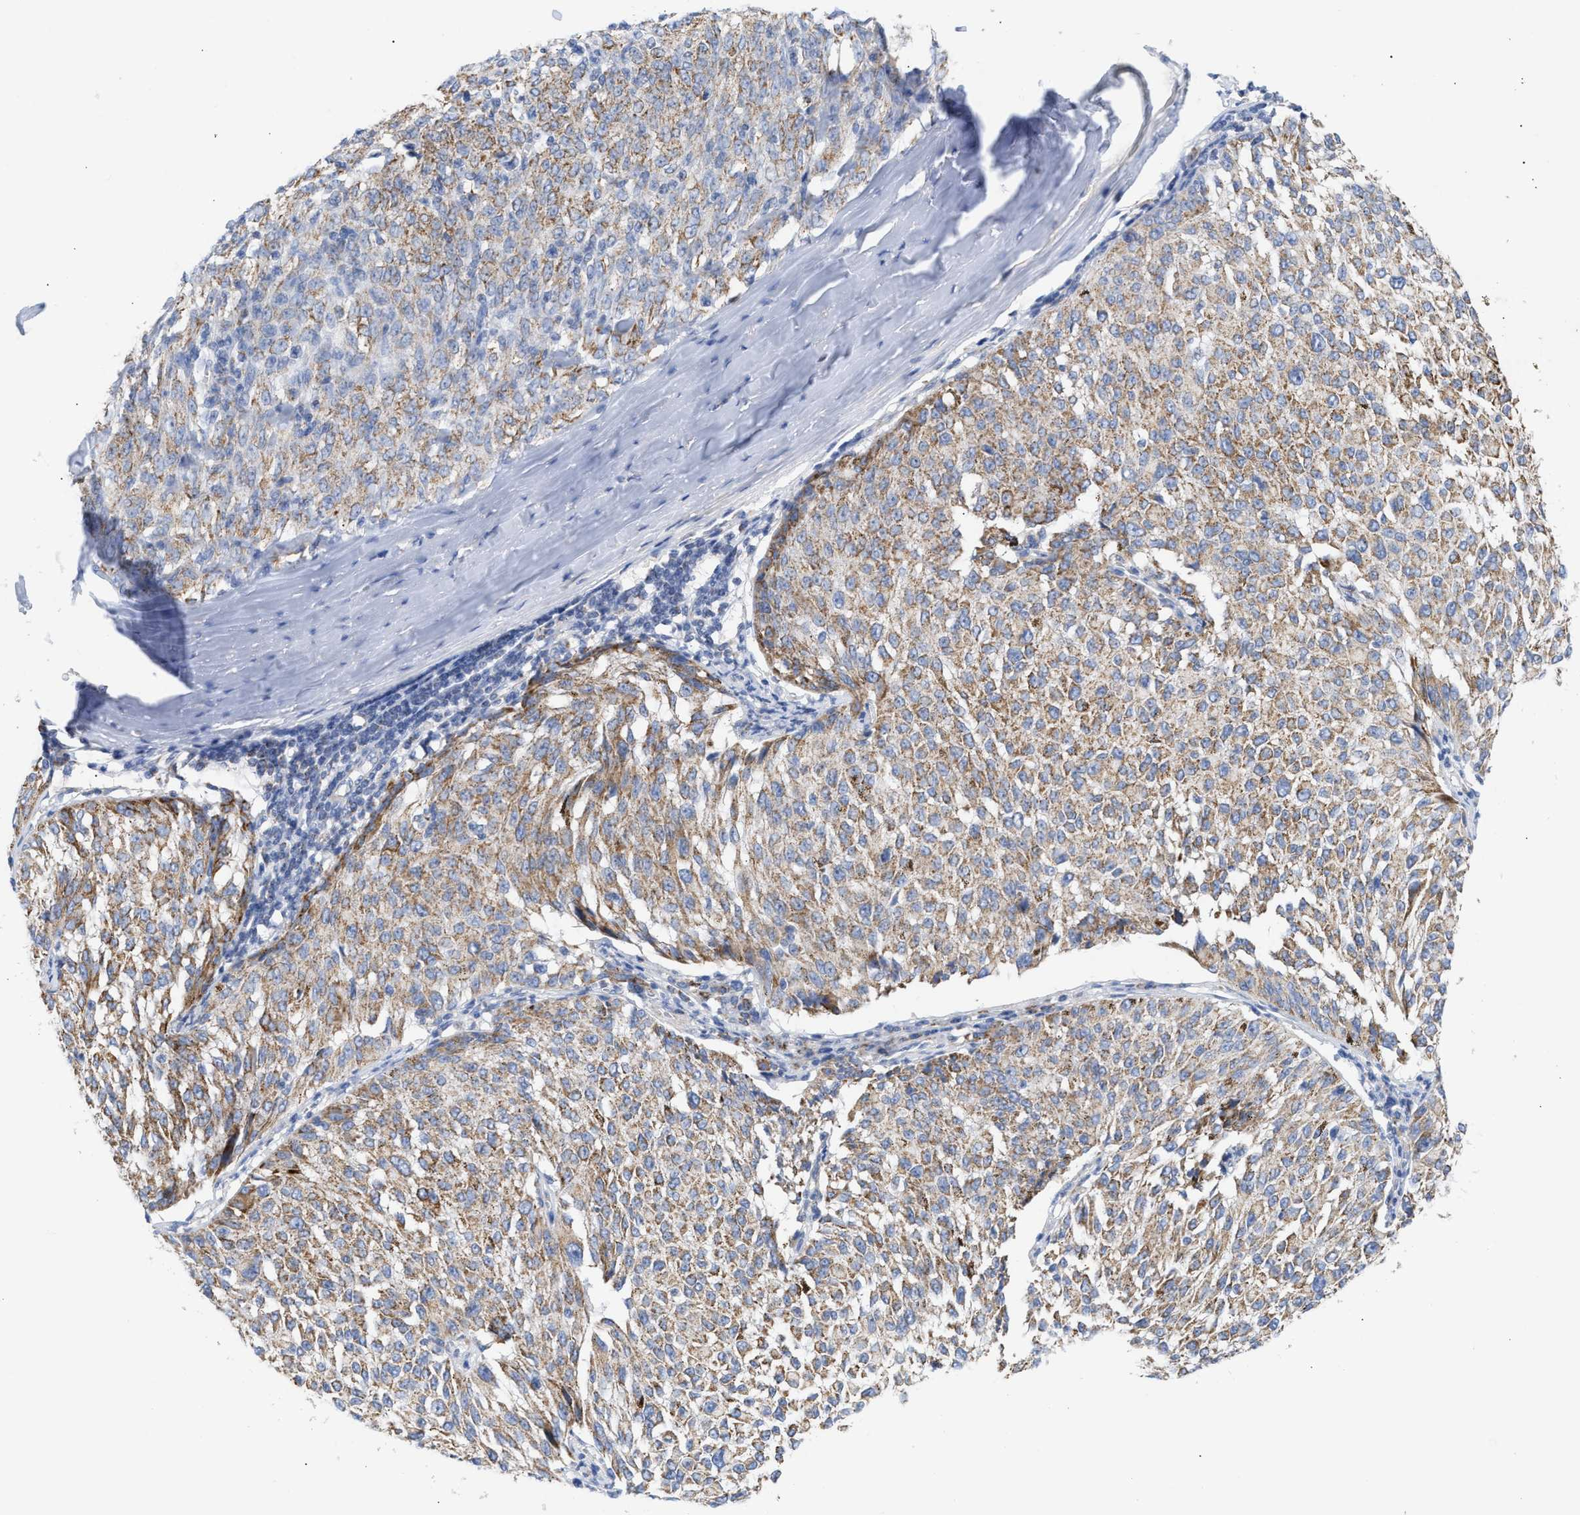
{"staining": {"intensity": "moderate", "quantity": ">75%", "location": "cytoplasmic/membranous"}, "tissue": "melanoma", "cell_type": "Tumor cells", "image_type": "cancer", "snomed": [{"axis": "morphology", "description": "Malignant melanoma, NOS"}, {"axis": "topography", "description": "Skin"}], "caption": "Melanoma tissue exhibits moderate cytoplasmic/membranous expression in approximately >75% of tumor cells The protein of interest is stained brown, and the nuclei are stained in blue (DAB IHC with brightfield microscopy, high magnification).", "gene": "ACOT13", "patient": {"sex": "female", "age": 72}}